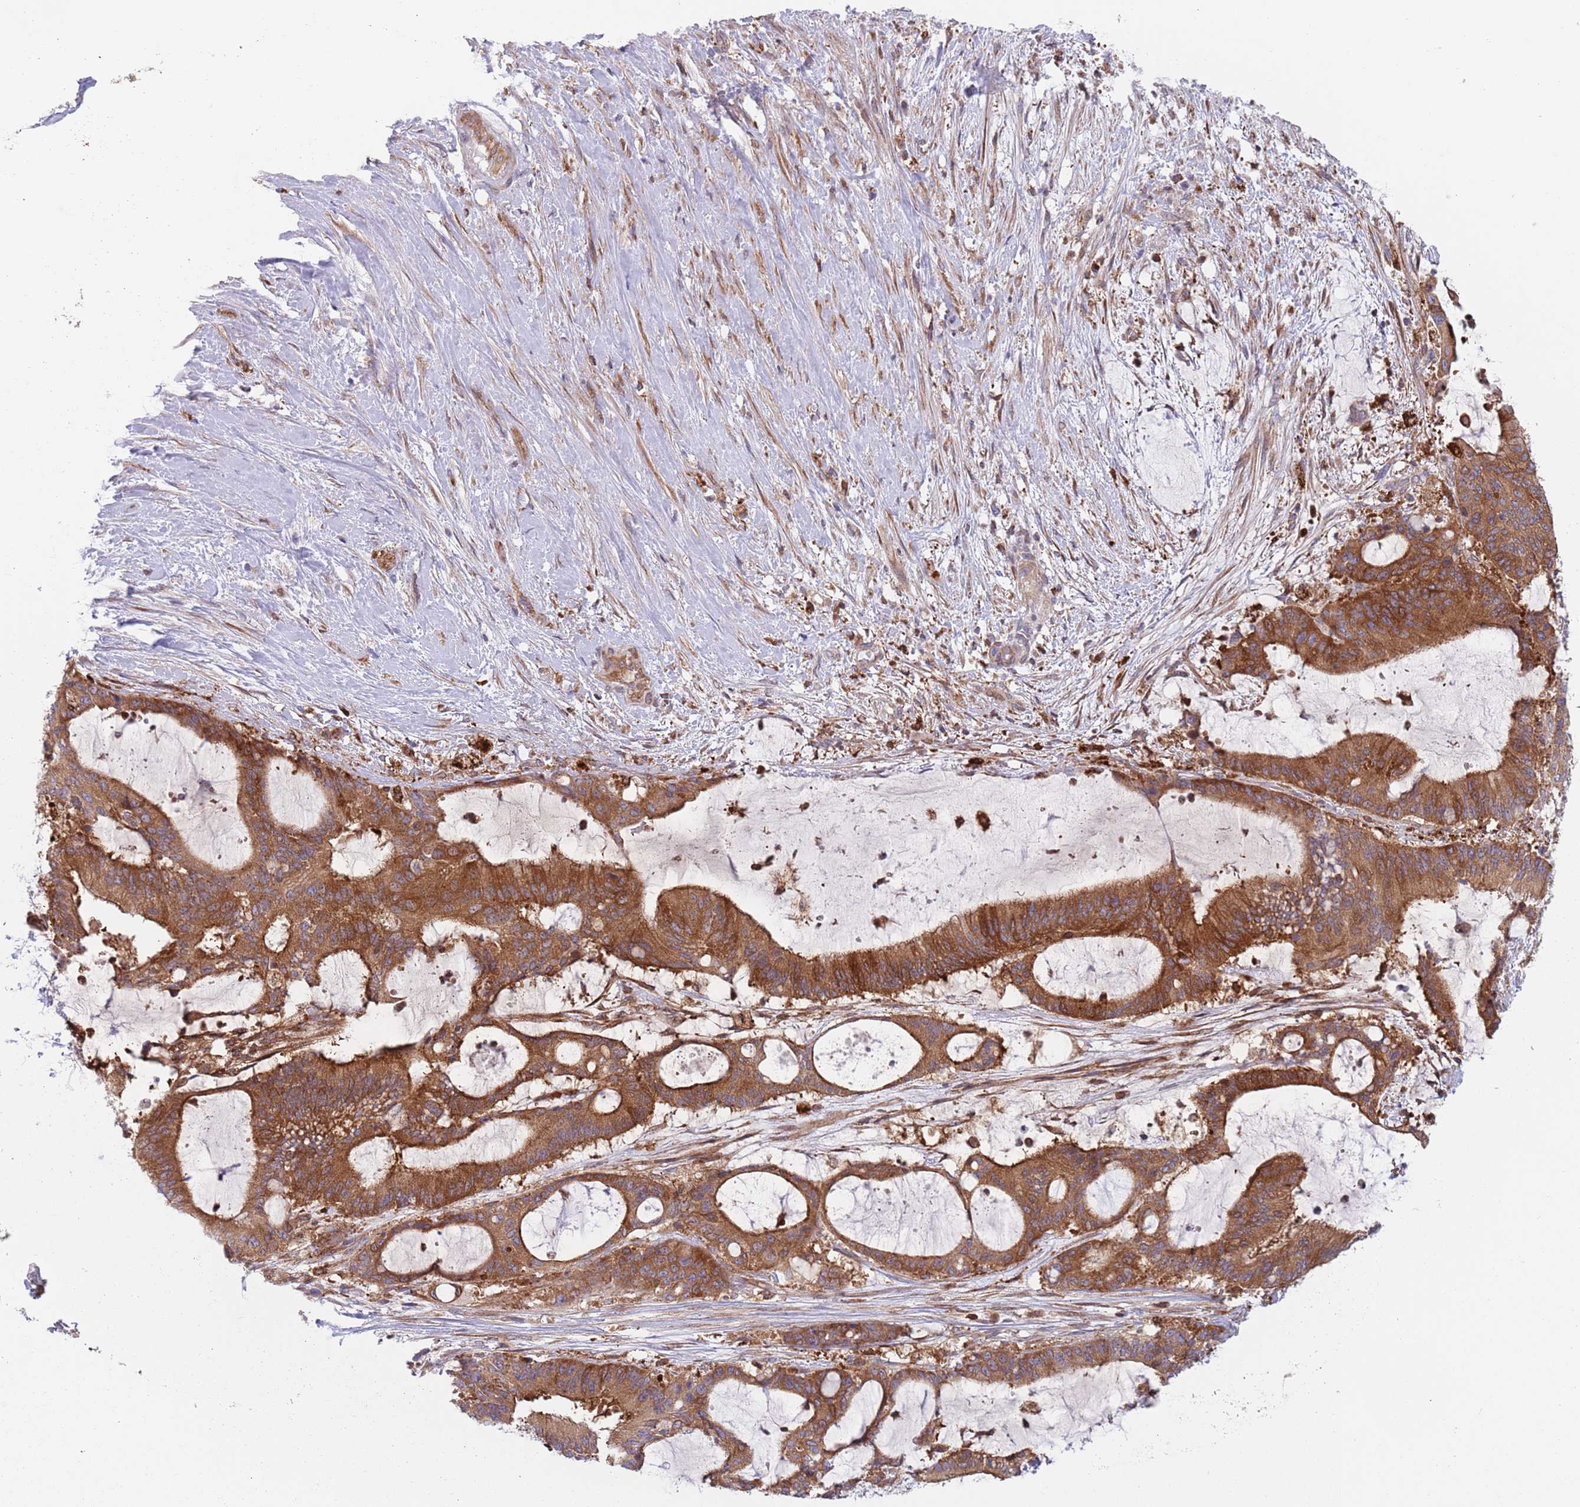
{"staining": {"intensity": "moderate", "quantity": ">75%", "location": "cytoplasmic/membranous"}, "tissue": "liver cancer", "cell_type": "Tumor cells", "image_type": "cancer", "snomed": [{"axis": "morphology", "description": "Normal tissue, NOS"}, {"axis": "morphology", "description": "Cholangiocarcinoma"}, {"axis": "topography", "description": "Liver"}, {"axis": "topography", "description": "Peripheral nerve tissue"}], "caption": "This photomicrograph demonstrates IHC staining of human liver cancer (cholangiocarcinoma), with medium moderate cytoplasmic/membranous staining in about >75% of tumor cells.", "gene": "ZMYM5", "patient": {"sex": "female", "age": 73}}